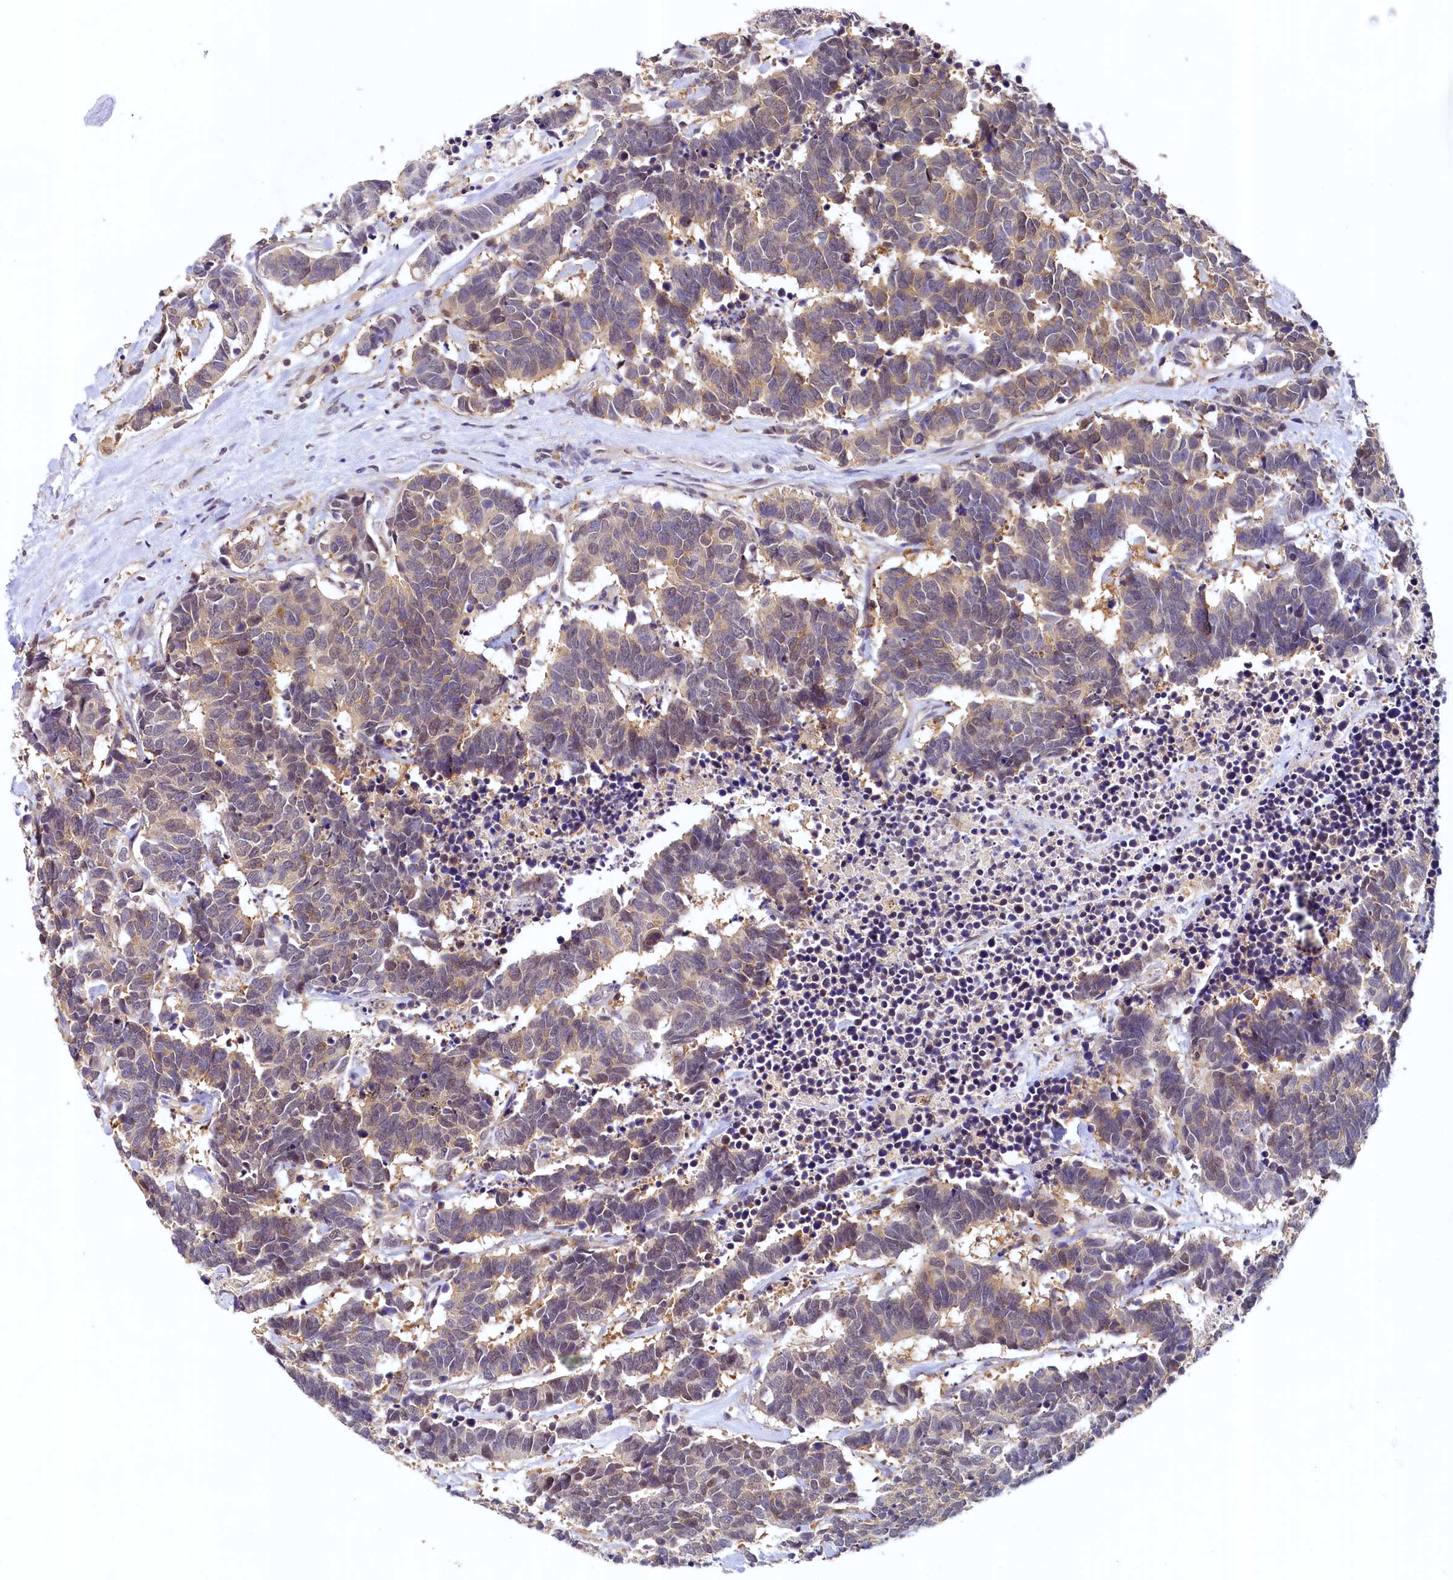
{"staining": {"intensity": "moderate", "quantity": "25%-75%", "location": "cytoplasmic/membranous"}, "tissue": "carcinoid", "cell_type": "Tumor cells", "image_type": "cancer", "snomed": [{"axis": "morphology", "description": "Carcinoma, NOS"}, {"axis": "morphology", "description": "Carcinoid, malignant, NOS"}, {"axis": "topography", "description": "Urinary bladder"}], "caption": "A photomicrograph showing moderate cytoplasmic/membranous positivity in about 25%-75% of tumor cells in carcinoma, as visualized by brown immunohistochemical staining.", "gene": "PAAF1", "patient": {"sex": "male", "age": 57}}